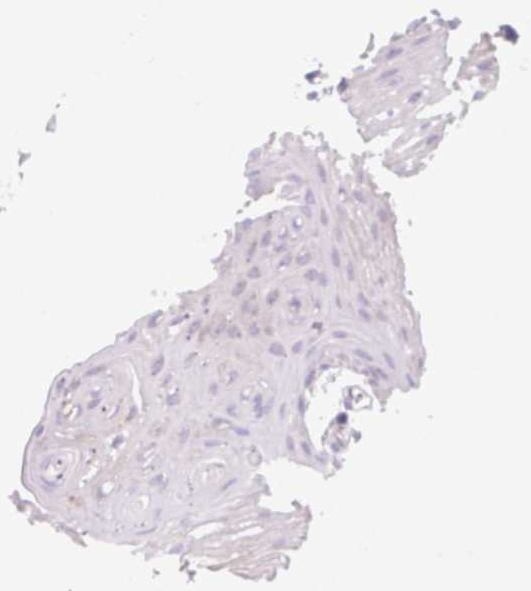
{"staining": {"intensity": "negative", "quantity": "none", "location": "none"}, "tissue": "oral mucosa", "cell_type": "Squamous epithelial cells", "image_type": "normal", "snomed": [{"axis": "morphology", "description": "Normal tissue, NOS"}, {"axis": "topography", "description": "Oral tissue"}], "caption": "The photomicrograph demonstrates no staining of squamous epithelial cells in benign oral mucosa. (Brightfield microscopy of DAB immunohistochemistry (IHC) at high magnification).", "gene": "LYVE1", "patient": {"sex": "female", "age": 80}}